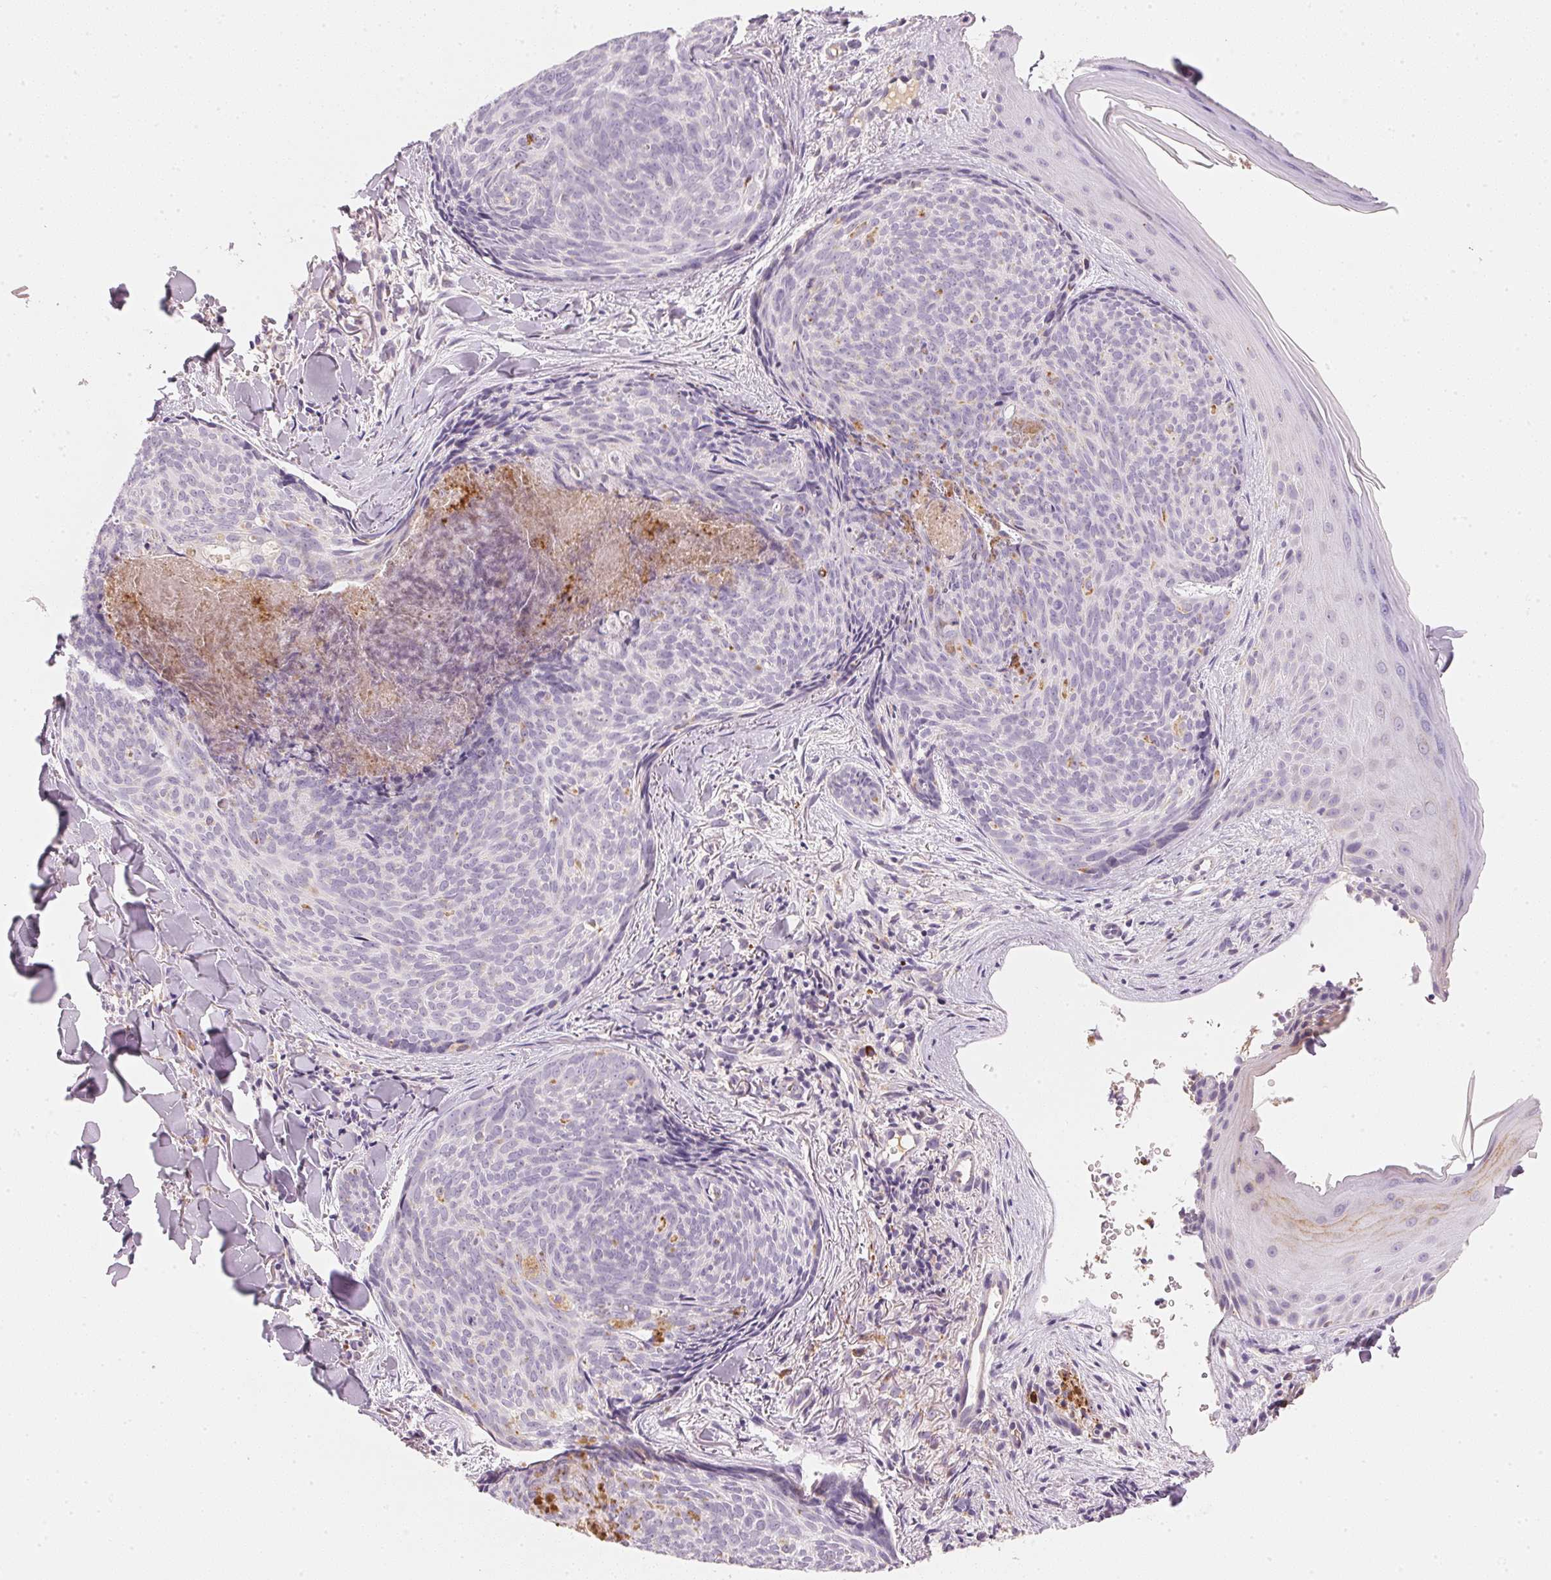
{"staining": {"intensity": "negative", "quantity": "none", "location": "none"}, "tissue": "skin cancer", "cell_type": "Tumor cells", "image_type": "cancer", "snomed": [{"axis": "morphology", "description": "Basal cell carcinoma"}, {"axis": "topography", "description": "Skin"}], "caption": "An image of human skin cancer (basal cell carcinoma) is negative for staining in tumor cells. Brightfield microscopy of immunohistochemistry (IHC) stained with DAB (brown) and hematoxylin (blue), captured at high magnification.", "gene": "RMDN2", "patient": {"sex": "female", "age": 82}}